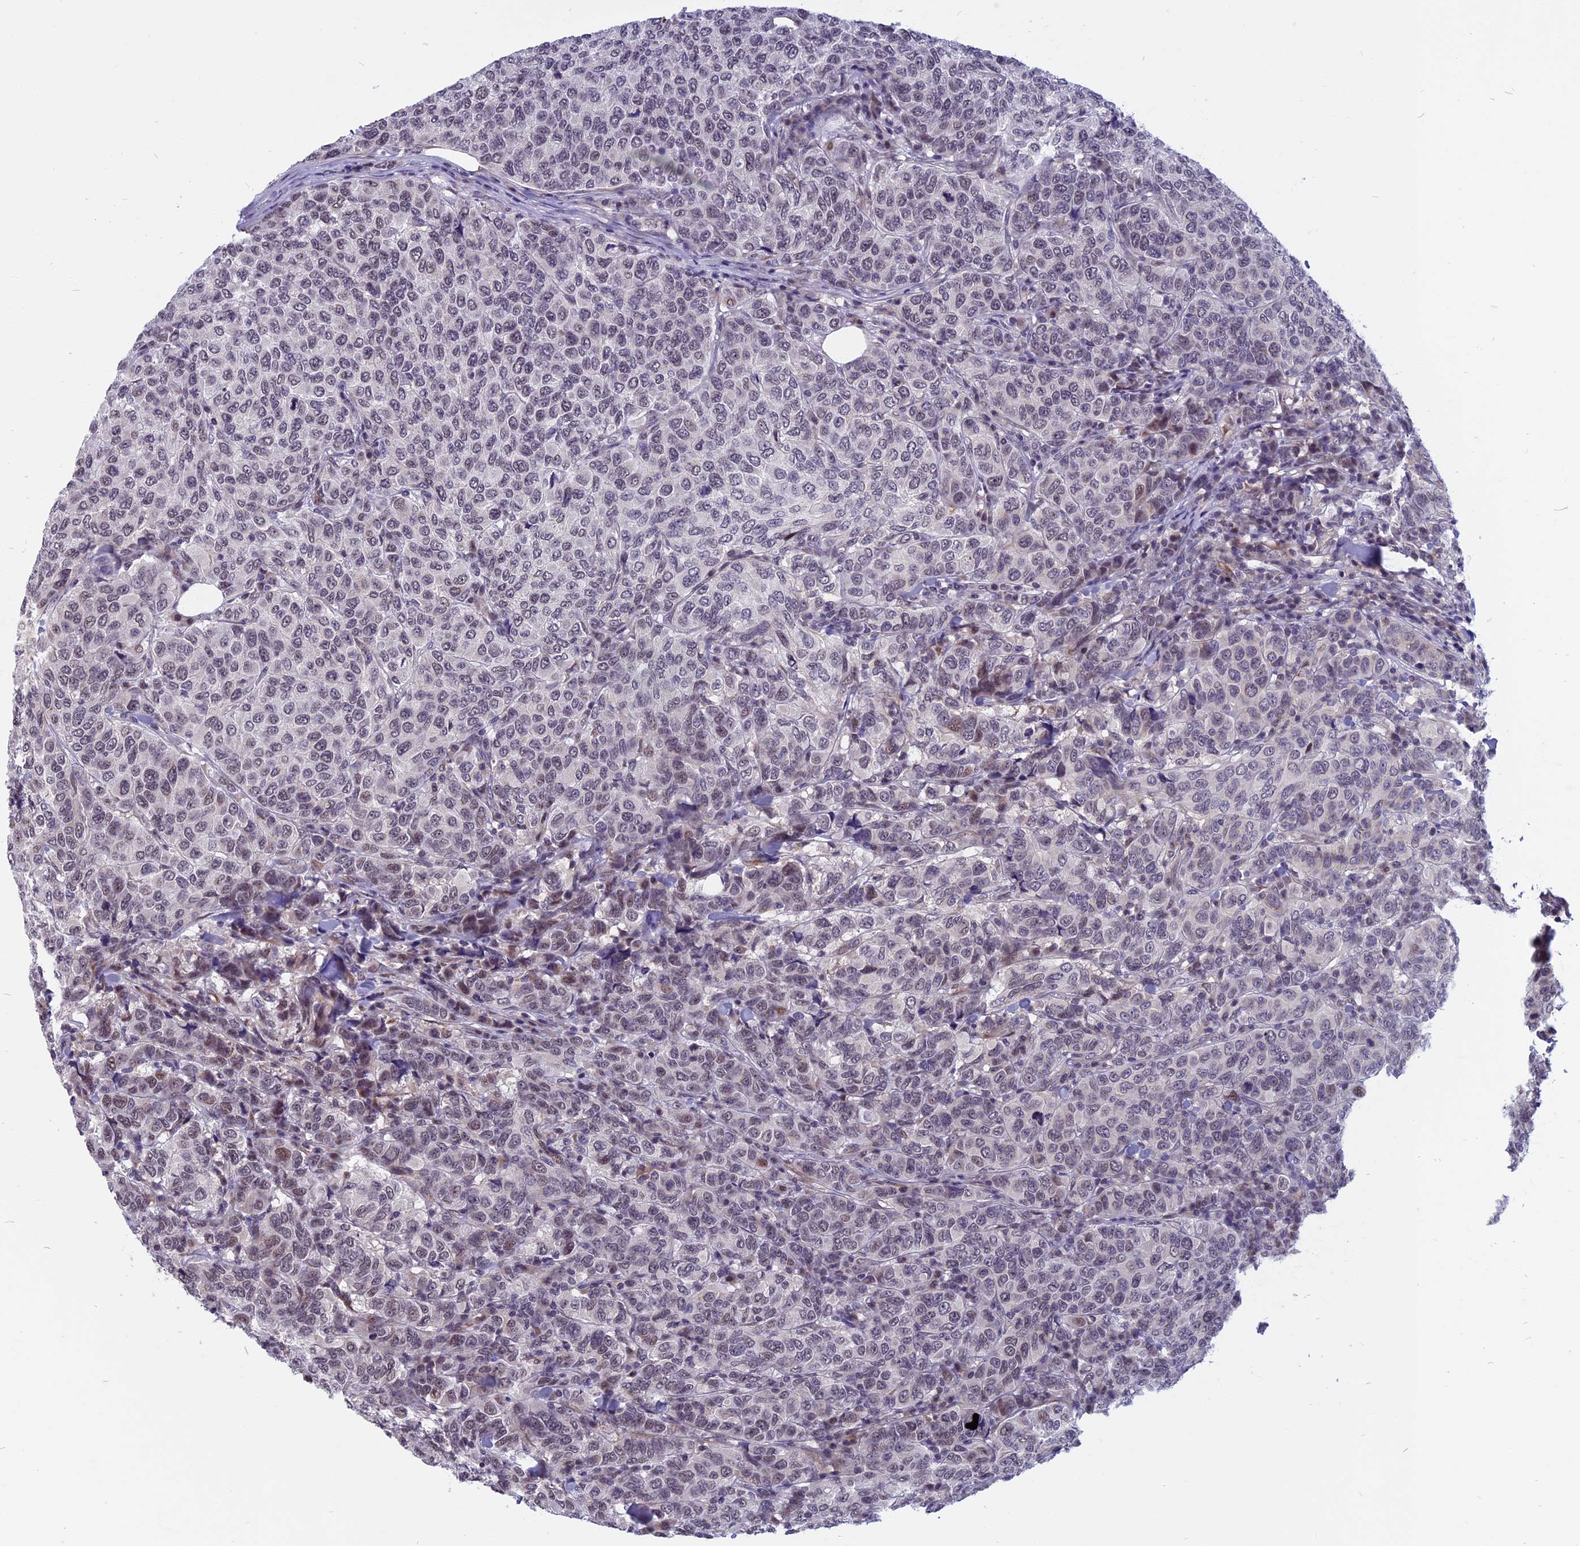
{"staining": {"intensity": "weak", "quantity": "<25%", "location": "nuclear"}, "tissue": "breast cancer", "cell_type": "Tumor cells", "image_type": "cancer", "snomed": [{"axis": "morphology", "description": "Duct carcinoma"}, {"axis": "topography", "description": "Breast"}], "caption": "Image shows no protein expression in tumor cells of breast cancer (invasive ductal carcinoma) tissue.", "gene": "CCDC113", "patient": {"sex": "female", "age": 55}}